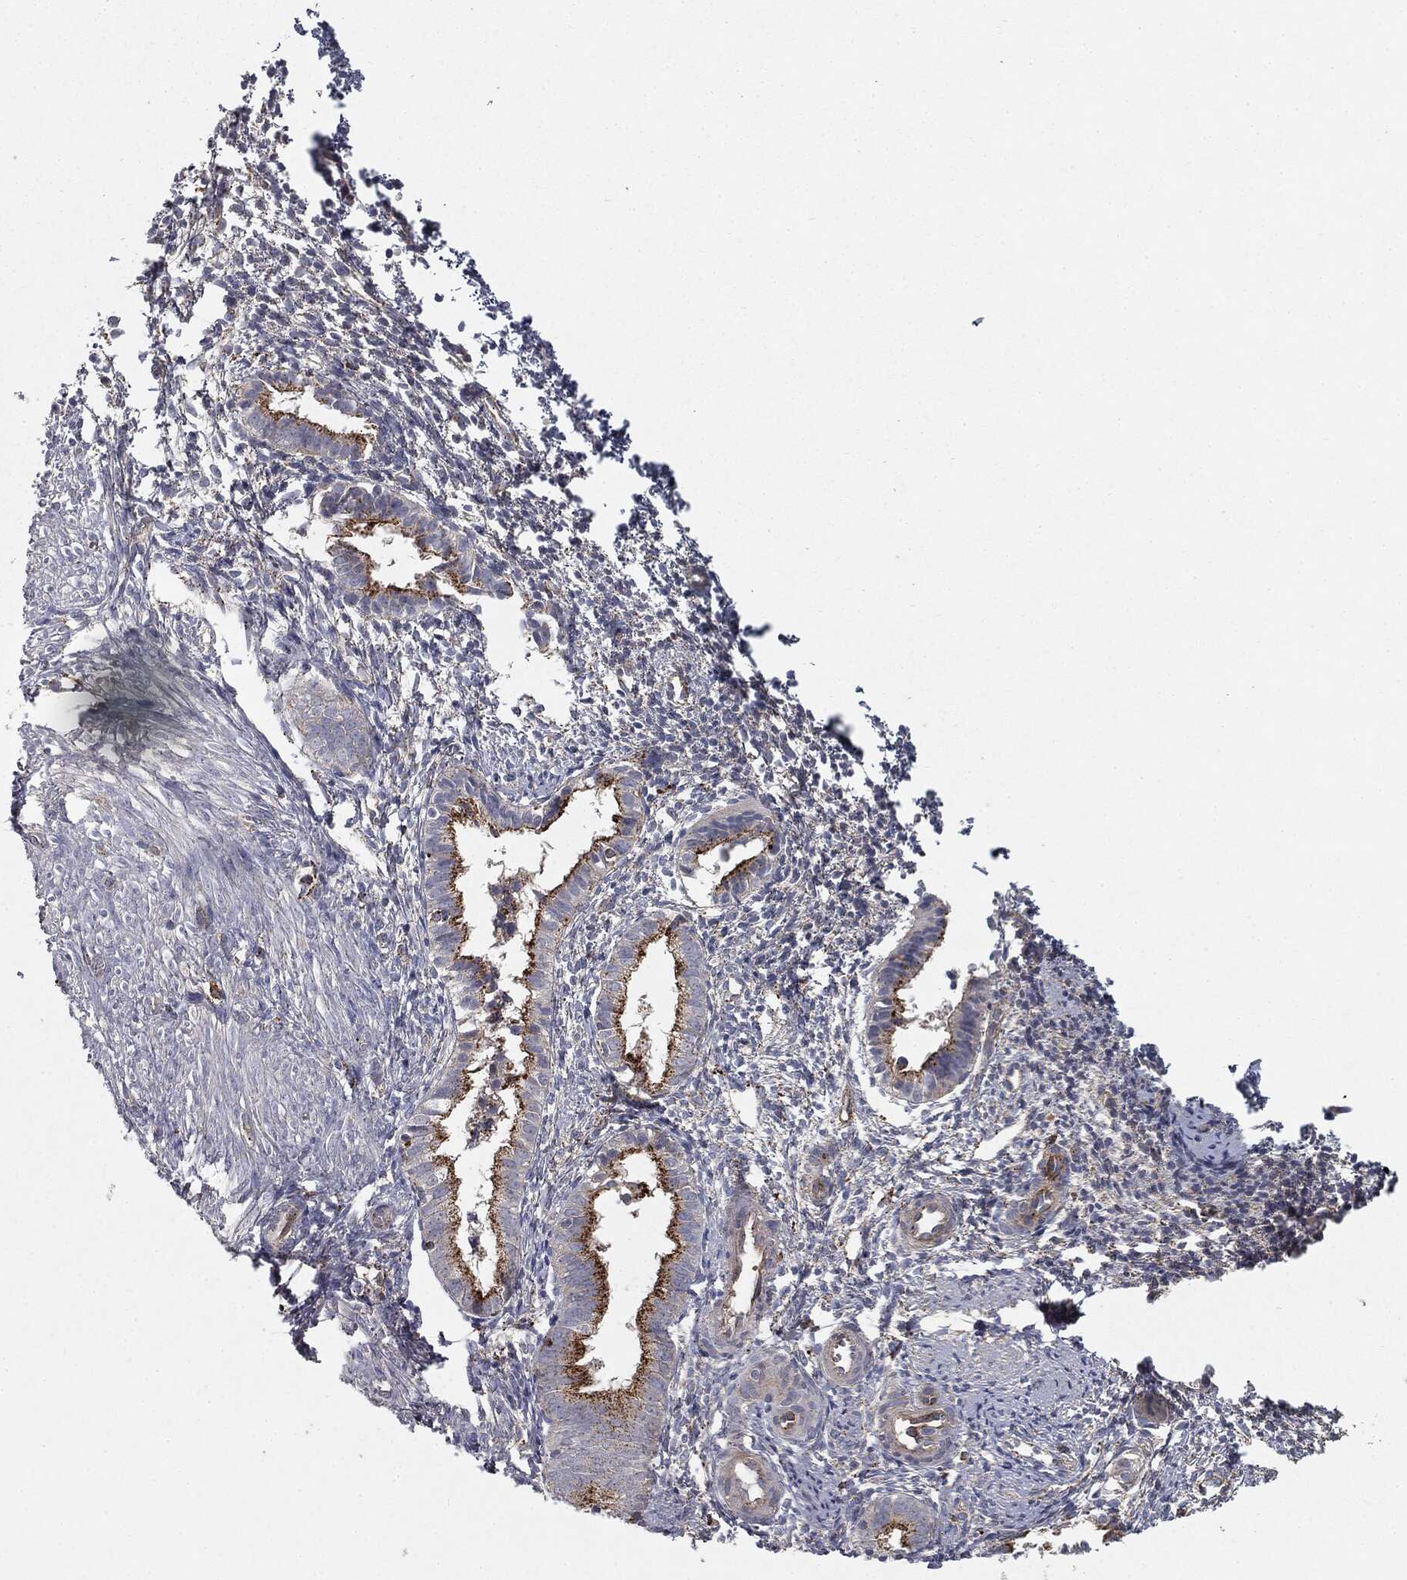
{"staining": {"intensity": "negative", "quantity": "none", "location": "none"}, "tissue": "endometrium", "cell_type": "Cells in endometrial stroma", "image_type": "normal", "snomed": [{"axis": "morphology", "description": "Normal tissue, NOS"}, {"axis": "topography", "description": "Endometrium"}], "caption": "The immunohistochemistry (IHC) photomicrograph has no significant expression in cells in endometrial stroma of endometrium. (IHC, brightfield microscopy, high magnification).", "gene": "CTSA", "patient": {"sex": "female", "age": 47}}